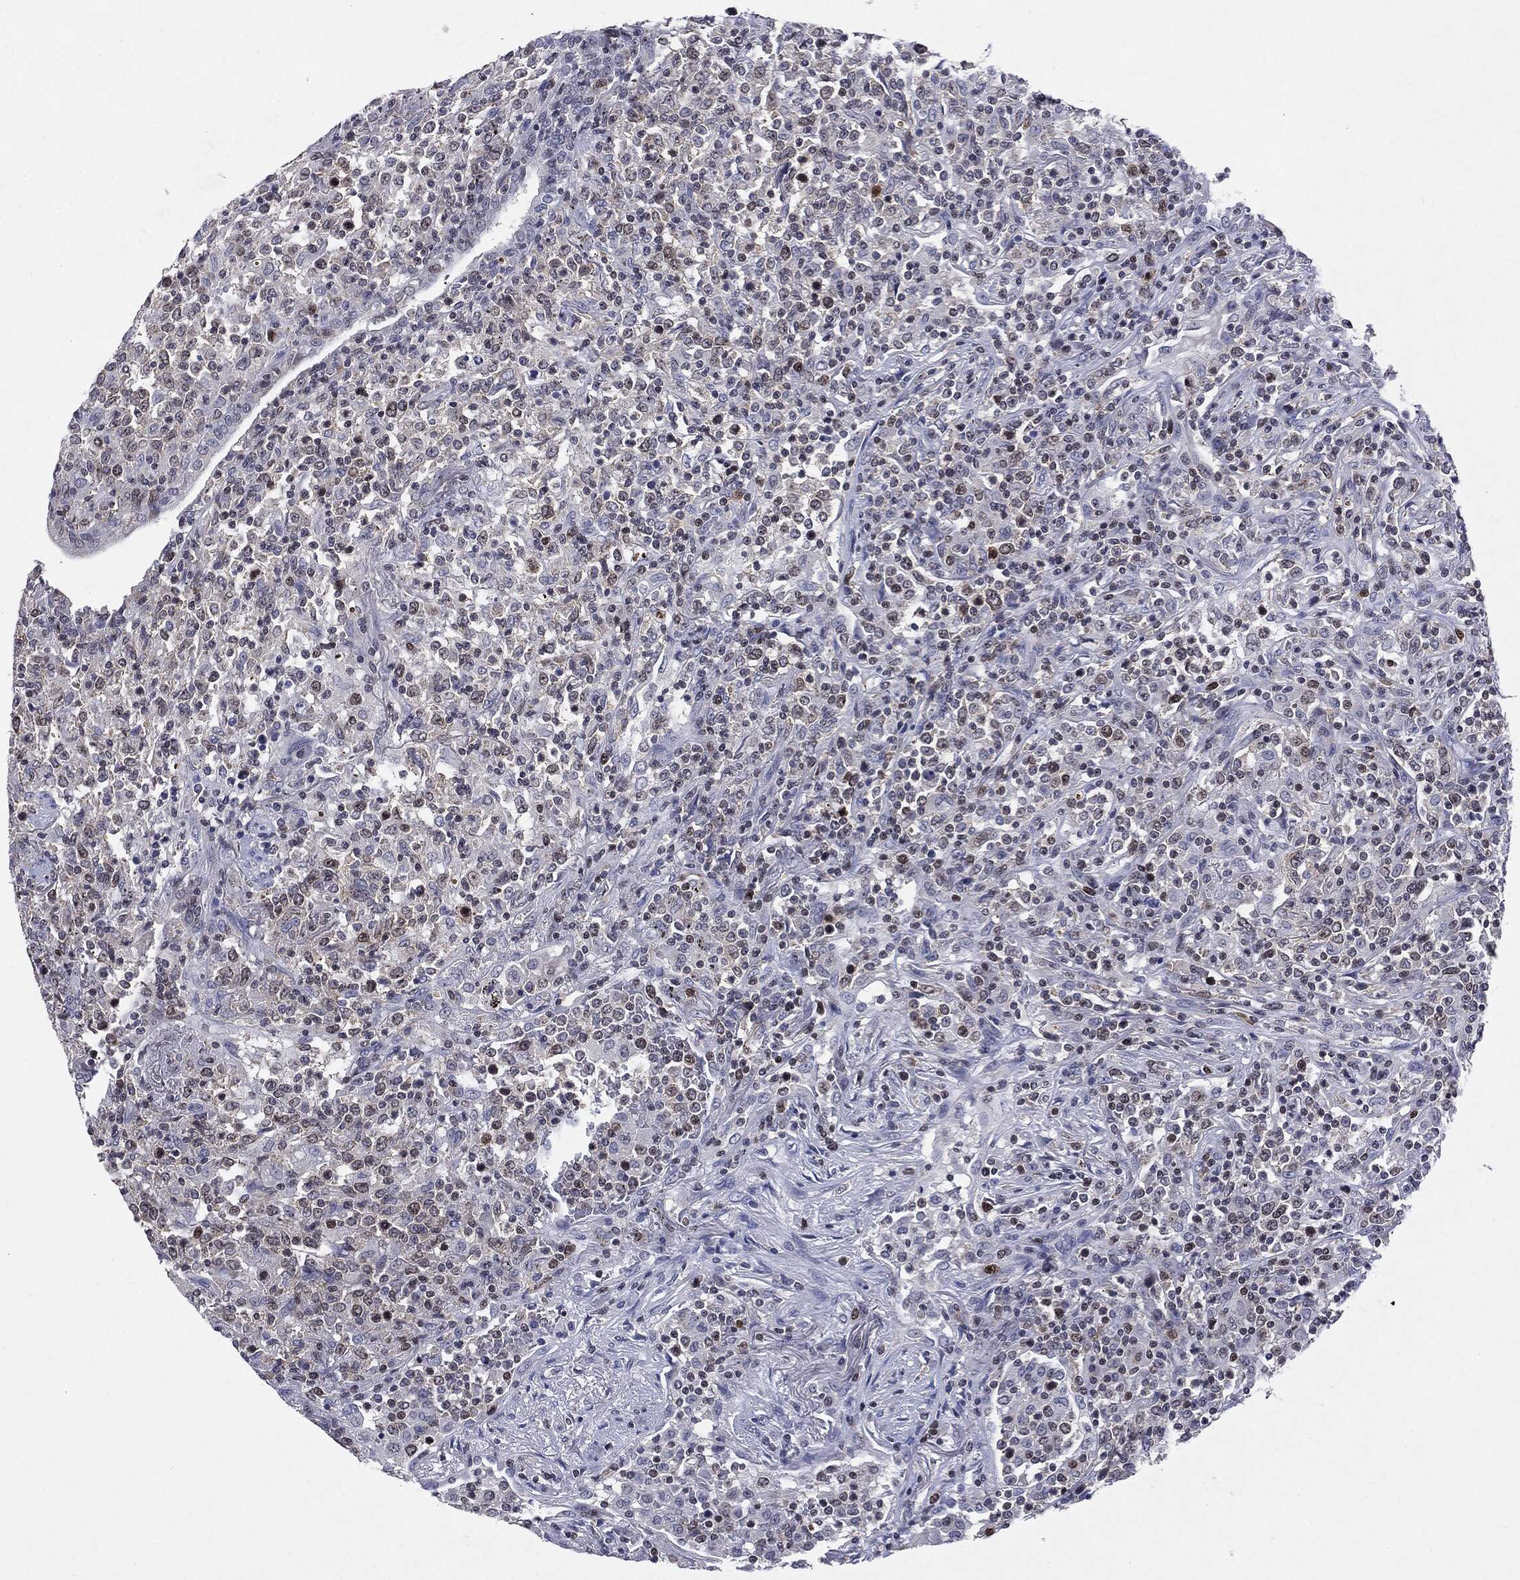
{"staining": {"intensity": "weak", "quantity": "<25%", "location": "nuclear"}, "tissue": "lymphoma", "cell_type": "Tumor cells", "image_type": "cancer", "snomed": [{"axis": "morphology", "description": "Malignant lymphoma, non-Hodgkin's type, High grade"}, {"axis": "topography", "description": "Lung"}], "caption": "There is no significant positivity in tumor cells of malignant lymphoma, non-Hodgkin's type (high-grade).", "gene": "KIF2C", "patient": {"sex": "male", "age": 79}}